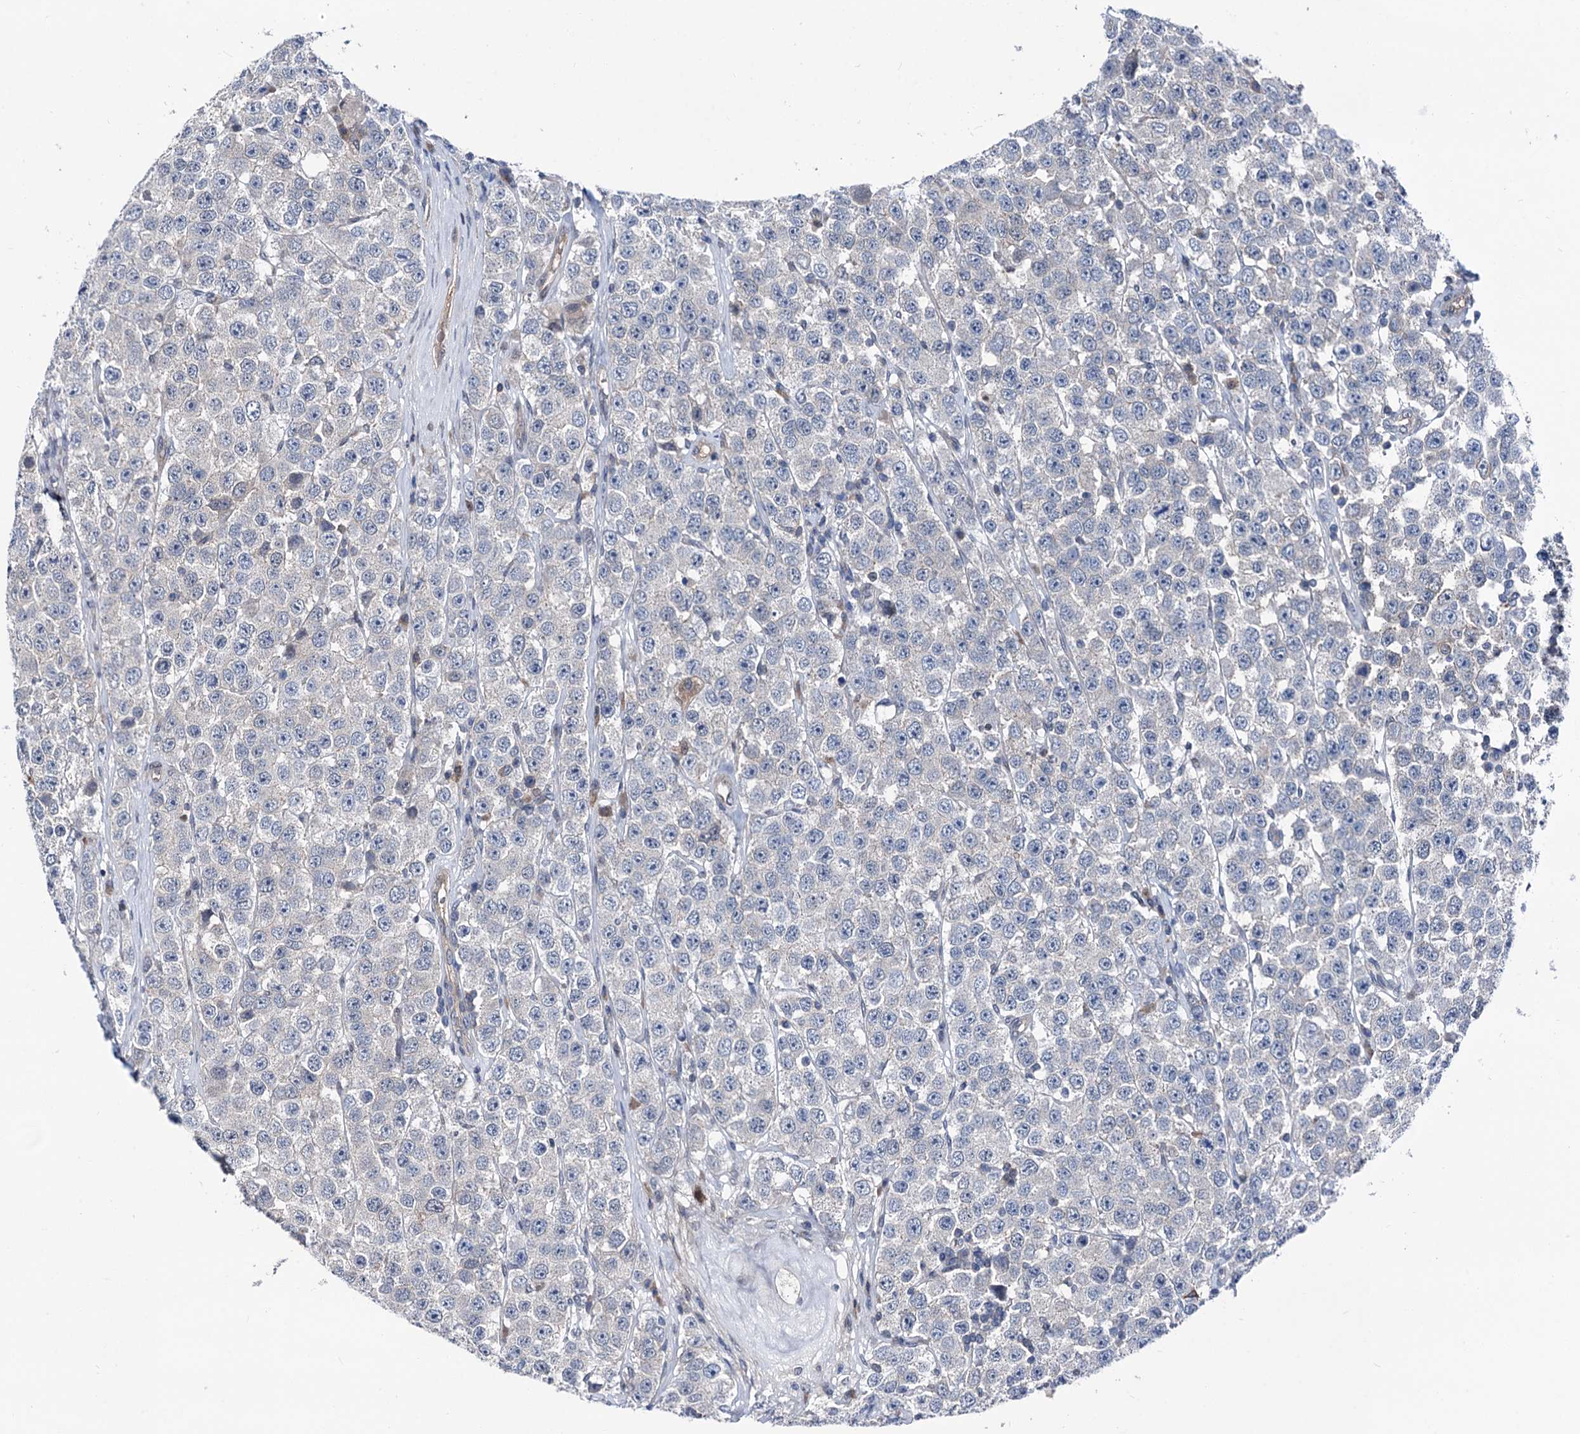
{"staining": {"intensity": "negative", "quantity": "none", "location": "none"}, "tissue": "testis cancer", "cell_type": "Tumor cells", "image_type": "cancer", "snomed": [{"axis": "morphology", "description": "Seminoma, NOS"}, {"axis": "topography", "description": "Testis"}], "caption": "Immunohistochemical staining of testis cancer (seminoma) displays no significant staining in tumor cells. (Brightfield microscopy of DAB (3,3'-diaminobenzidine) IHC at high magnification).", "gene": "GLO1", "patient": {"sex": "male", "age": 28}}